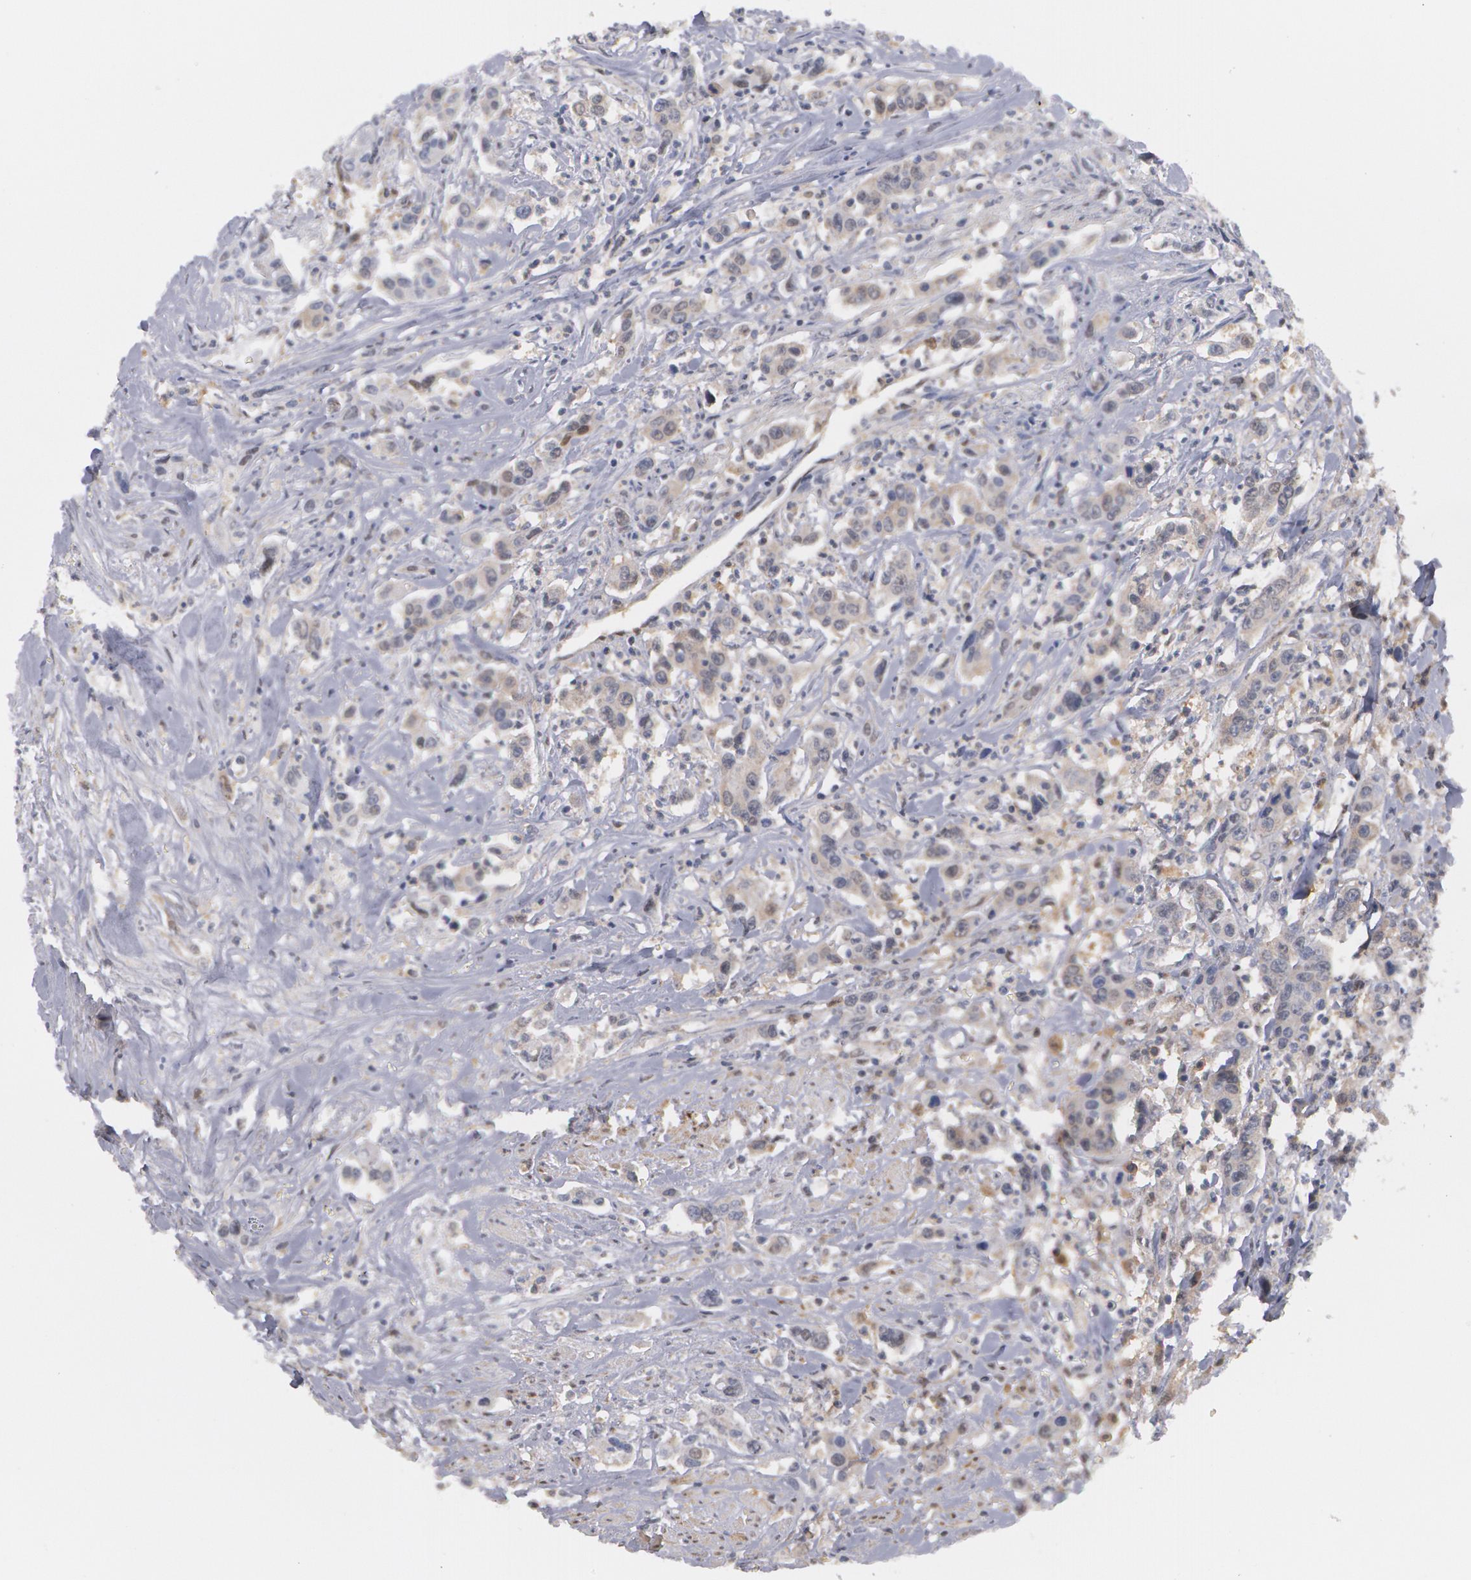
{"staining": {"intensity": "negative", "quantity": "none", "location": "none"}, "tissue": "urothelial cancer", "cell_type": "Tumor cells", "image_type": "cancer", "snomed": [{"axis": "morphology", "description": "Urothelial carcinoma, High grade"}, {"axis": "topography", "description": "Urinary bladder"}], "caption": "High-grade urothelial carcinoma was stained to show a protein in brown. There is no significant staining in tumor cells. (DAB (3,3'-diaminobenzidine) immunohistochemistry, high magnification).", "gene": "TXNRD1", "patient": {"sex": "male", "age": 86}}